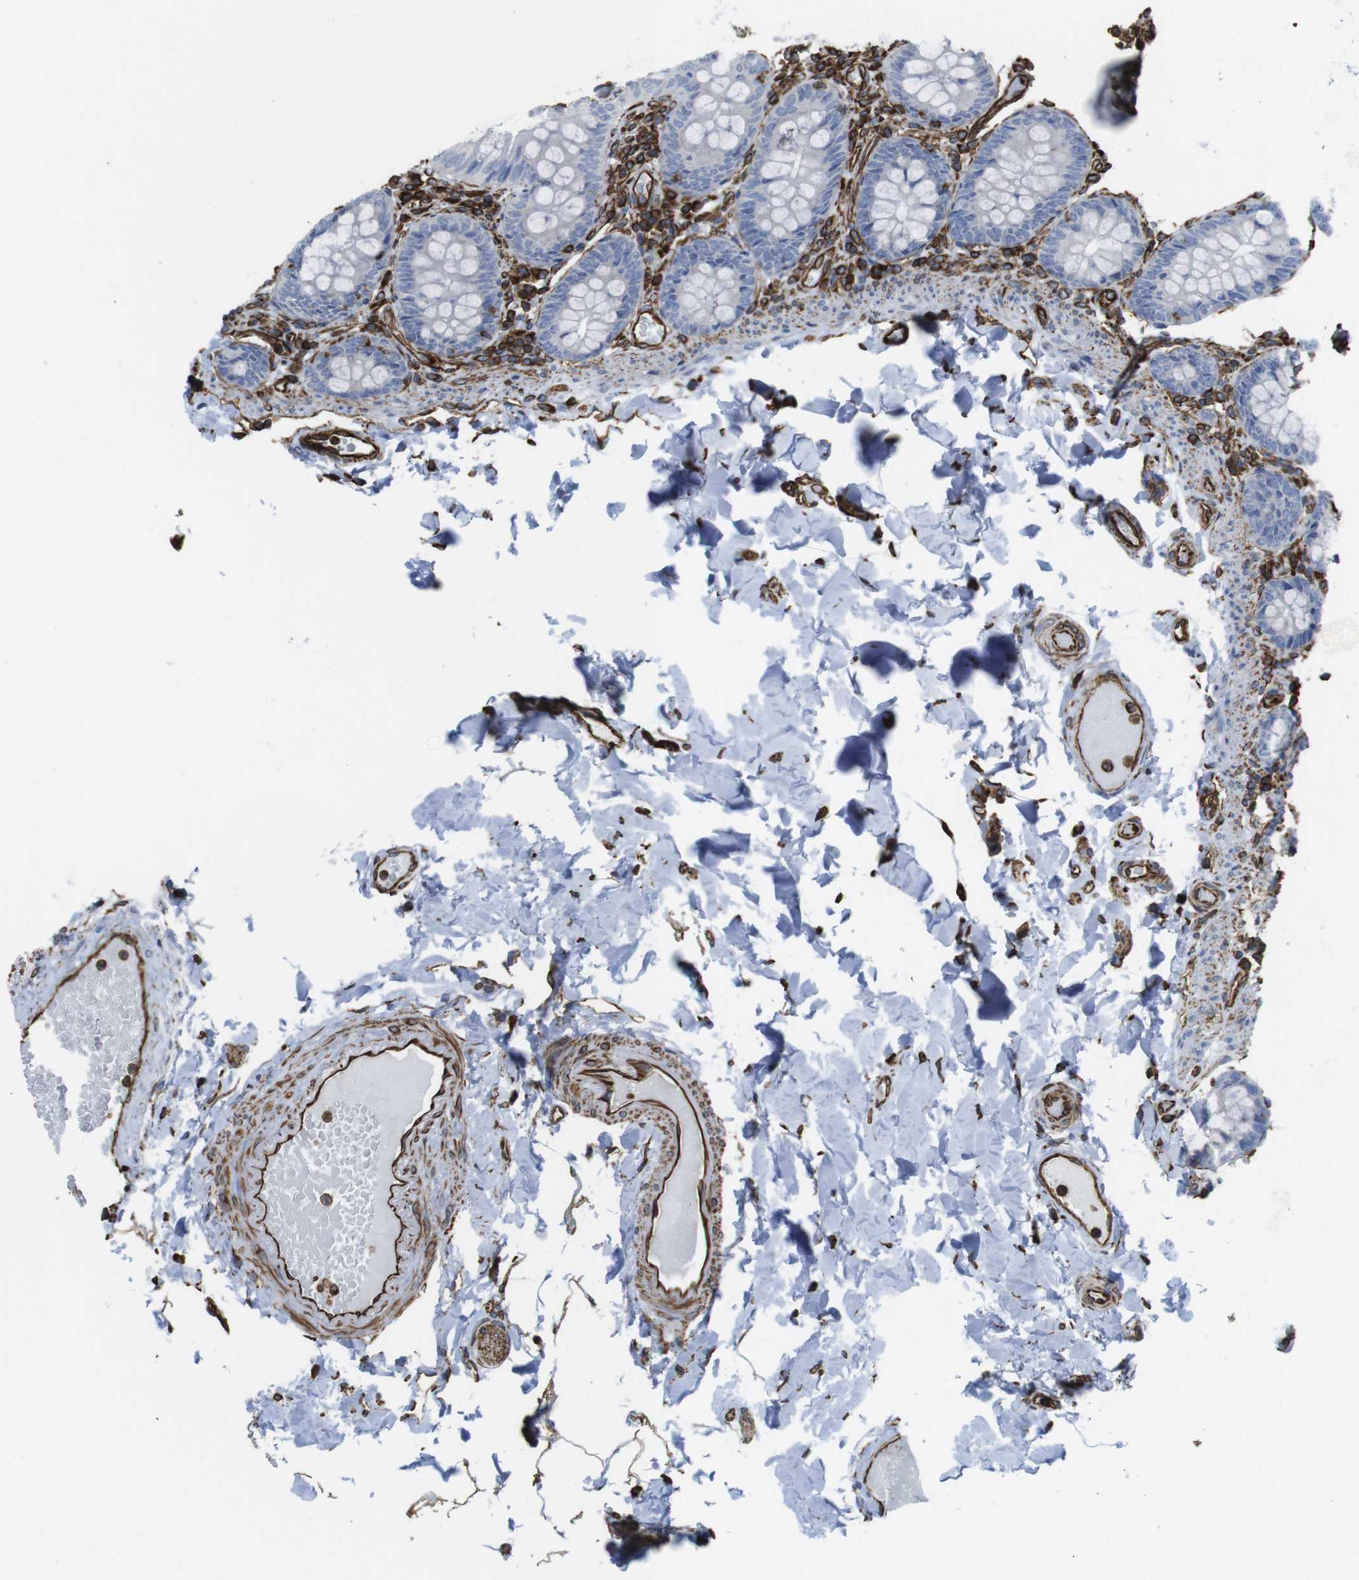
{"staining": {"intensity": "strong", "quantity": ">75%", "location": "cytoplasmic/membranous"}, "tissue": "colon", "cell_type": "Endothelial cells", "image_type": "normal", "snomed": [{"axis": "morphology", "description": "Normal tissue, NOS"}, {"axis": "topography", "description": "Colon"}], "caption": "Immunohistochemistry (IHC) (DAB (3,3'-diaminobenzidine)) staining of unremarkable colon demonstrates strong cytoplasmic/membranous protein staining in approximately >75% of endothelial cells.", "gene": "RALGPS1", "patient": {"sex": "female", "age": 61}}